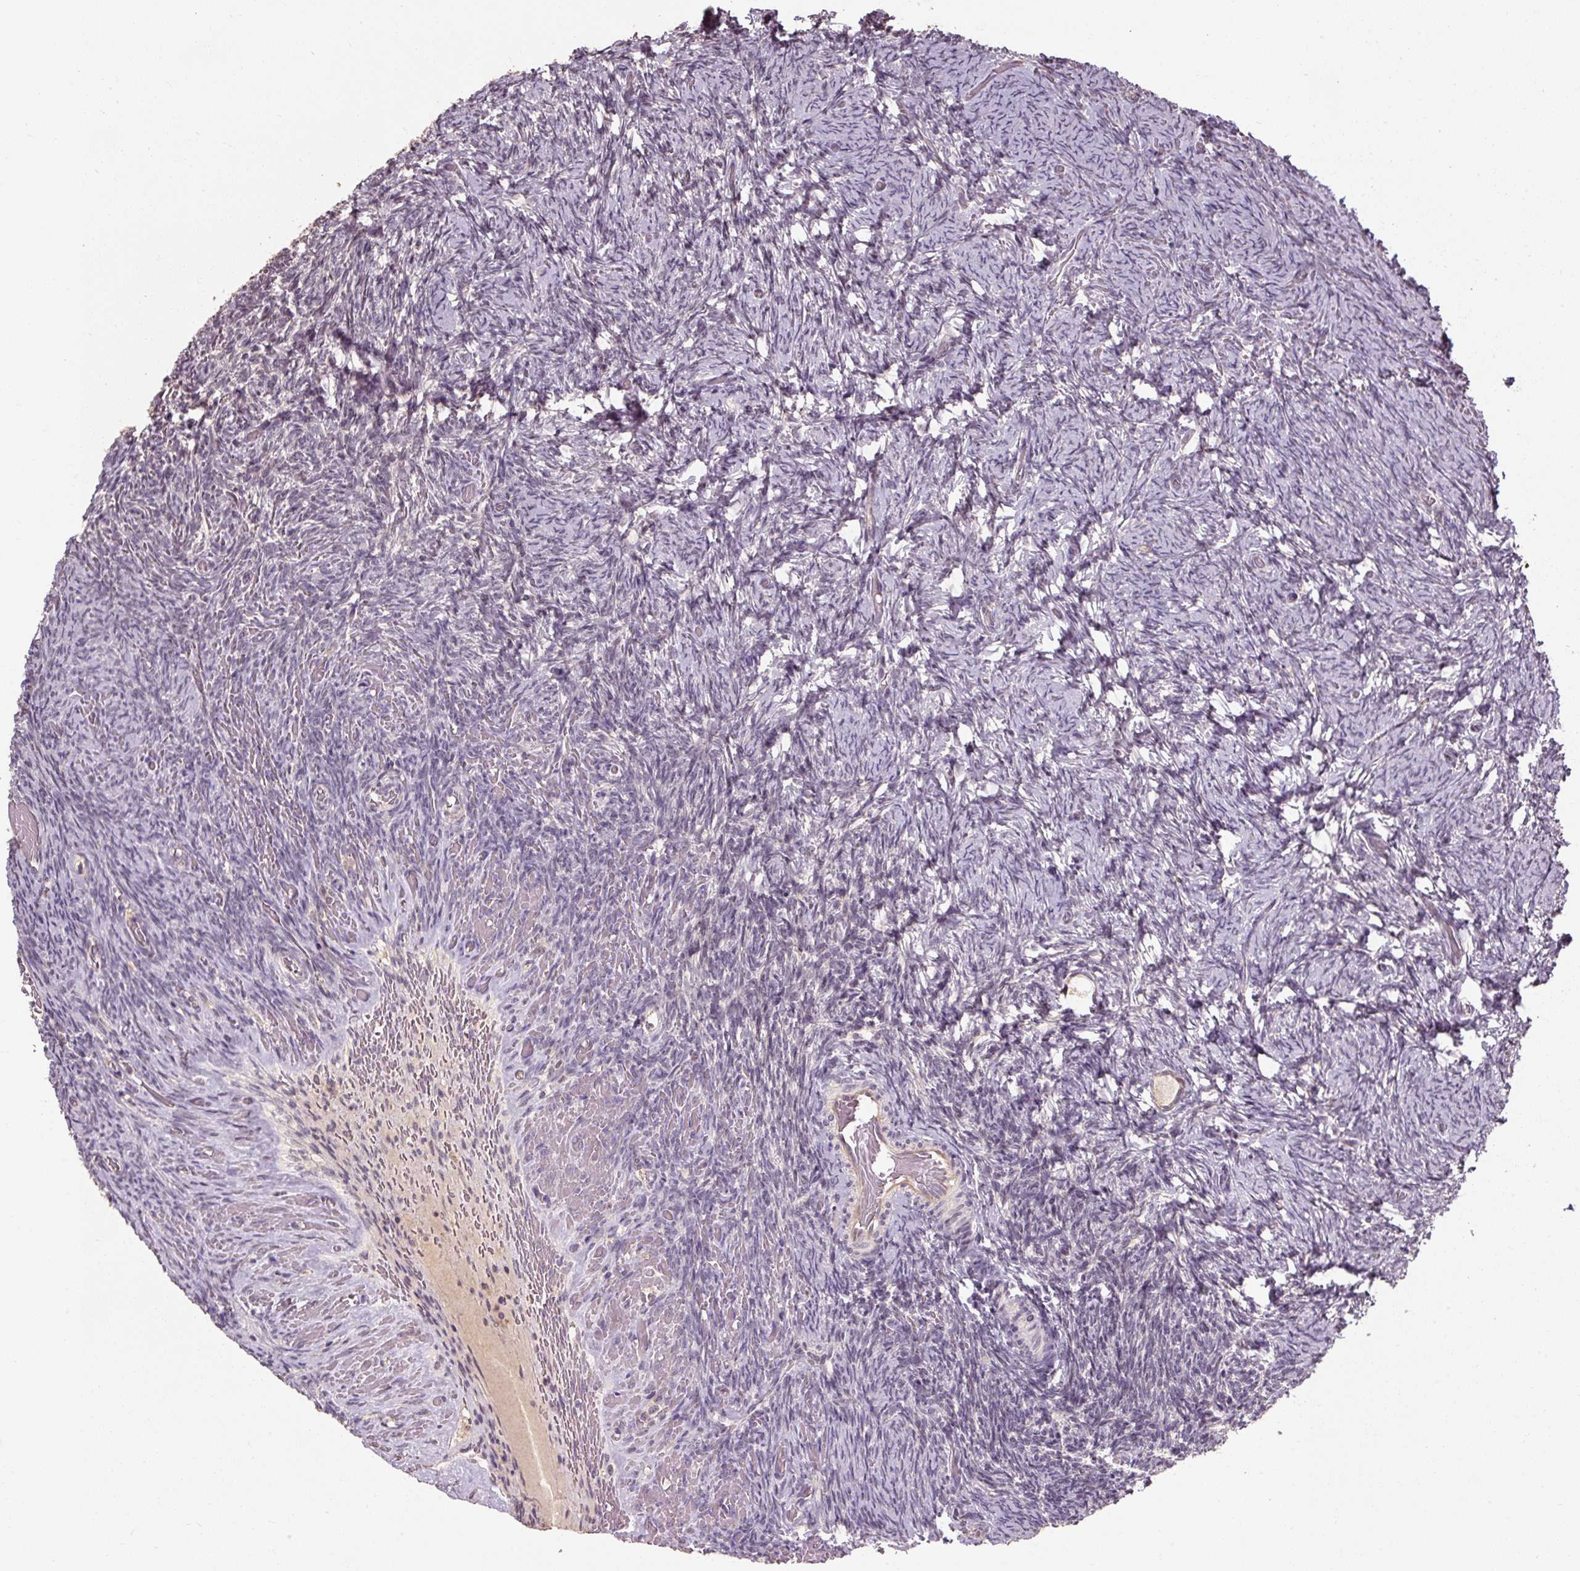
{"staining": {"intensity": "weak", "quantity": "<25%", "location": "cytoplasmic/membranous"}, "tissue": "ovary", "cell_type": "Follicle cells", "image_type": "normal", "snomed": [{"axis": "morphology", "description": "Normal tissue, NOS"}, {"axis": "topography", "description": "Ovary"}], "caption": "Histopathology image shows no significant protein staining in follicle cells of benign ovary. (DAB immunohistochemistry (IHC) with hematoxylin counter stain).", "gene": "CFAP65", "patient": {"sex": "female", "age": 34}}